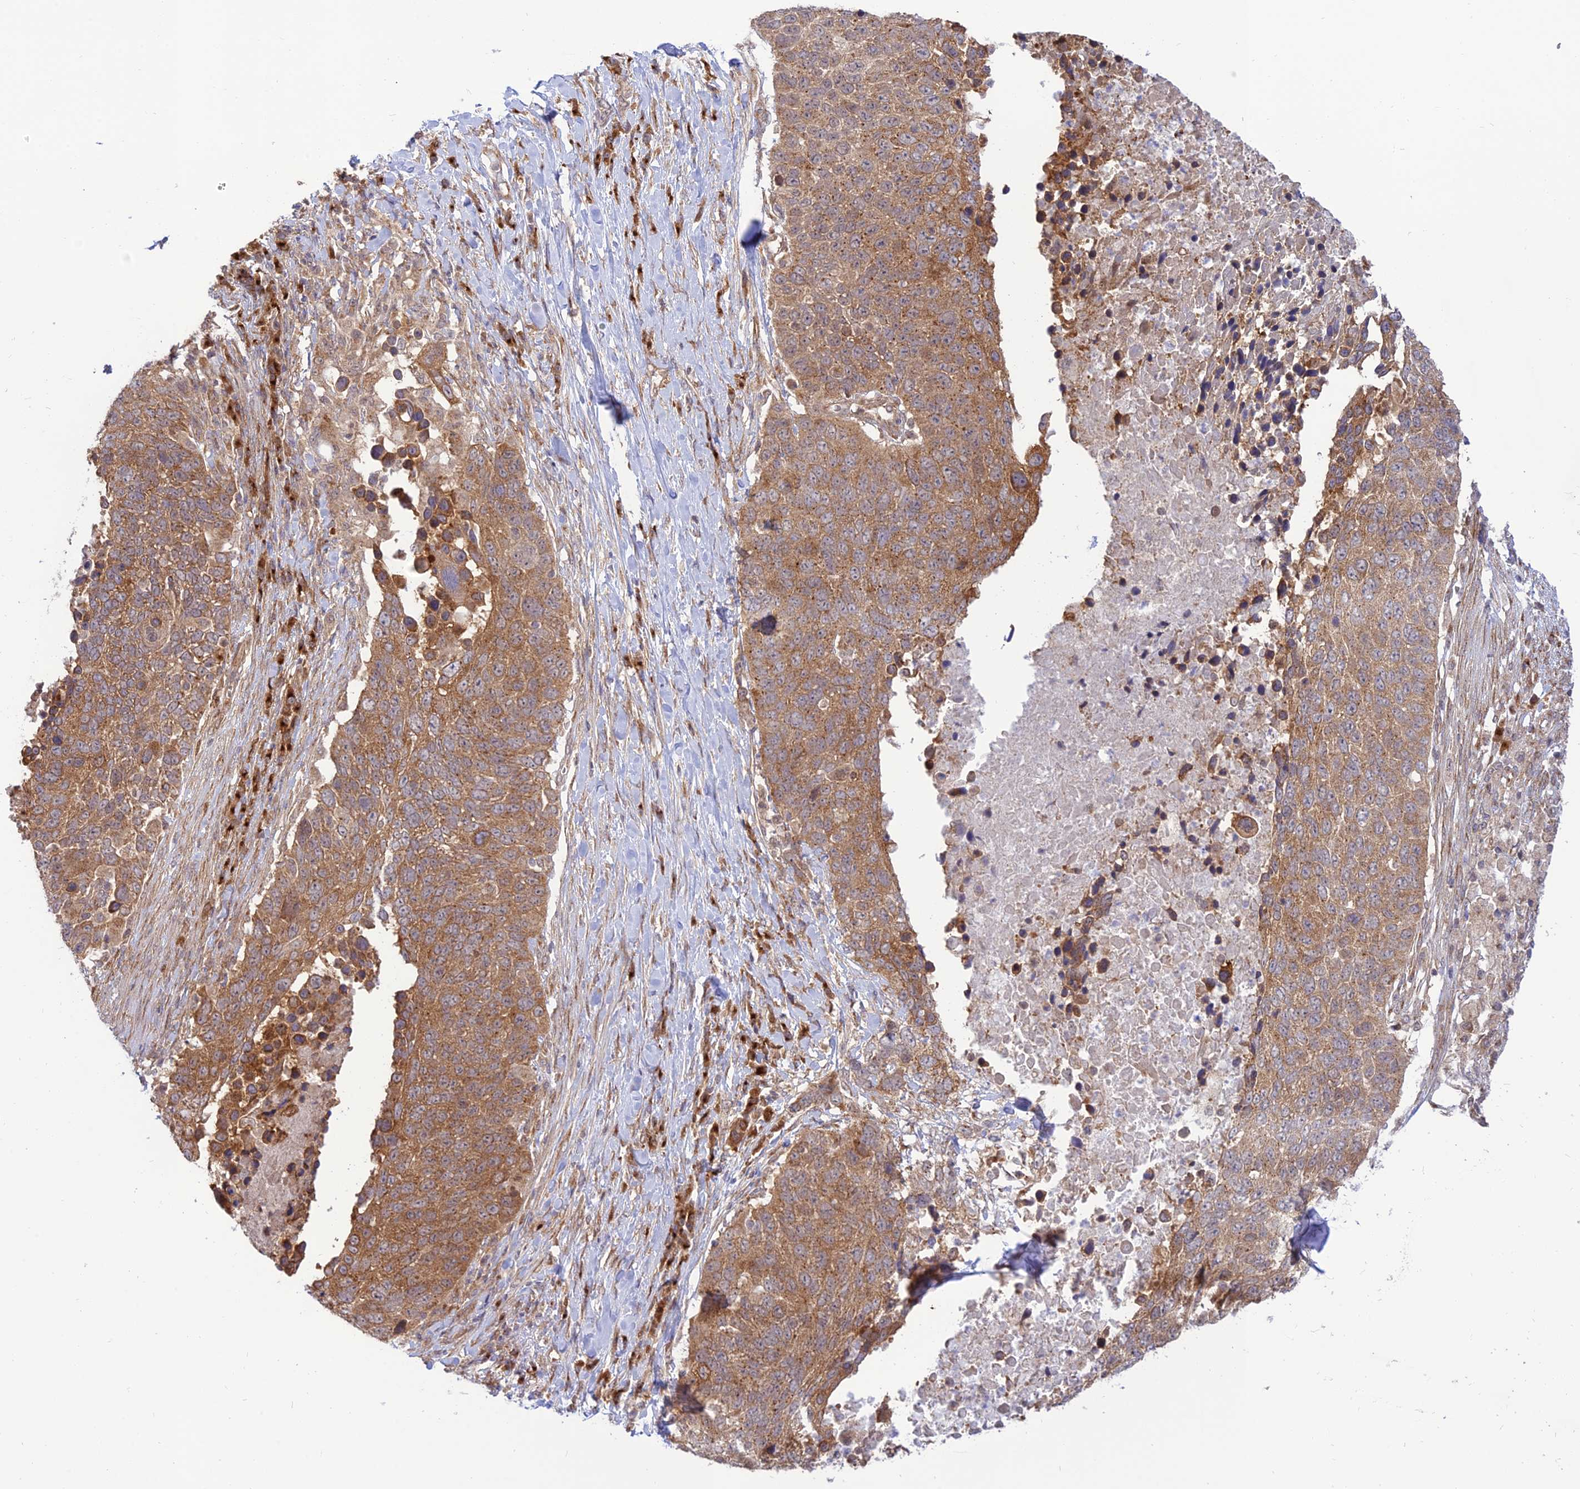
{"staining": {"intensity": "moderate", "quantity": ">75%", "location": "cytoplasmic/membranous"}, "tissue": "lung cancer", "cell_type": "Tumor cells", "image_type": "cancer", "snomed": [{"axis": "morphology", "description": "Normal tissue, NOS"}, {"axis": "morphology", "description": "Squamous cell carcinoma, NOS"}, {"axis": "topography", "description": "Lymph node"}, {"axis": "topography", "description": "Lung"}], "caption": "This histopathology image shows immunohistochemistry staining of human lung squamous cell carcinoma, with medium moderate cytoplasmic/membranous expression in about >75% of tumor cells.", "gene": "GOLGA3", "patient": {"sex": "male", "age": 66}}